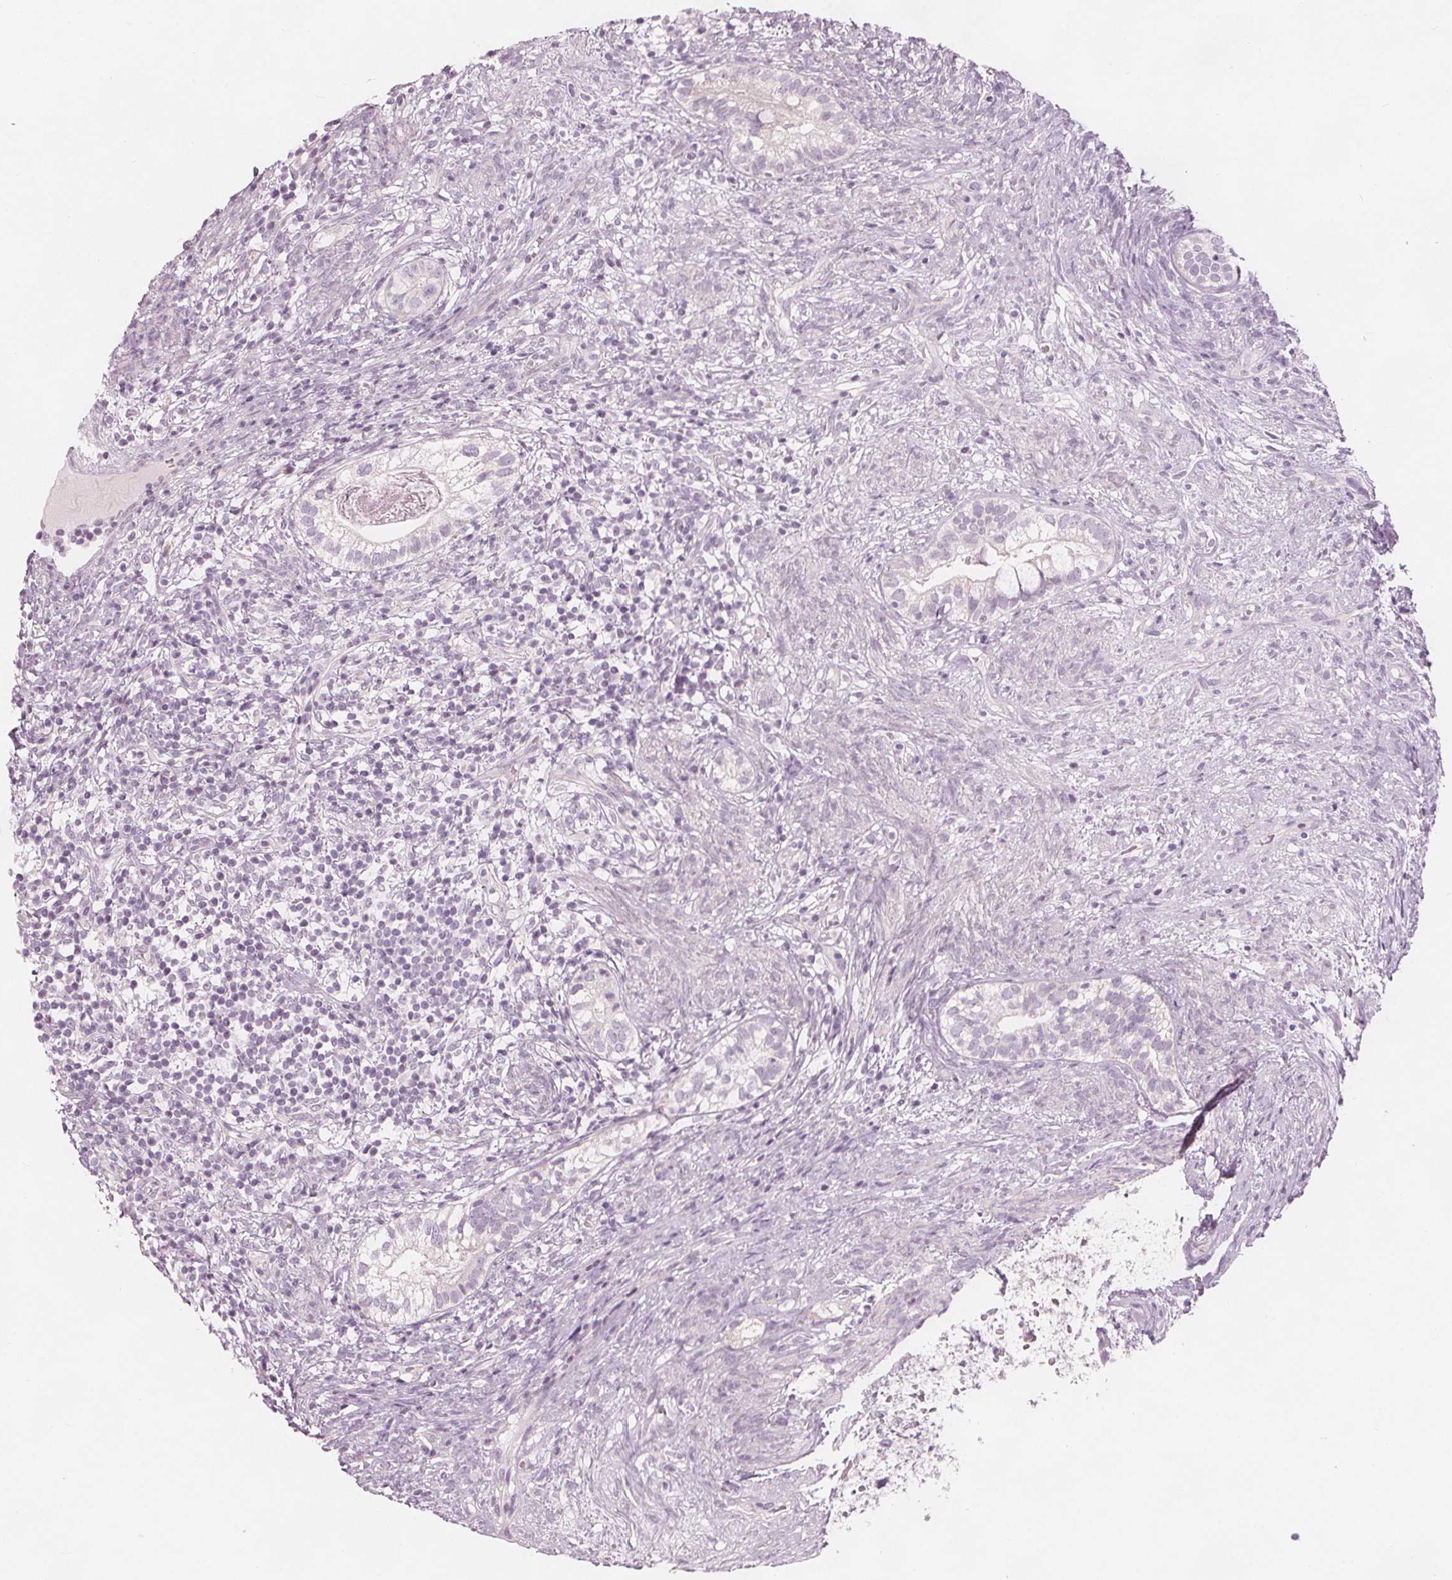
{"staining": {"intensity": "negative", "quantity": "none", "location": "none"}, "tissue": "testis cancer", "cell_type": "Tumor cells", "image_type": "cancer", "snomed": [{"axis": "morphology", "description": "Seminoma, NOS"}, {"axis": "morphology", "description": "Carcinoma, Embryonal, NOS"}, {"axis": "topography", "description": "Testis"}], "caption": "Immunohistochemistry micrograph of human testis cancer (embryonal carcinoma) stained for a protein (brown), which demonstrates no staining in tumor cells.", "gene": "BRSK1", "patient": {"sex": "male", "age": 41}}